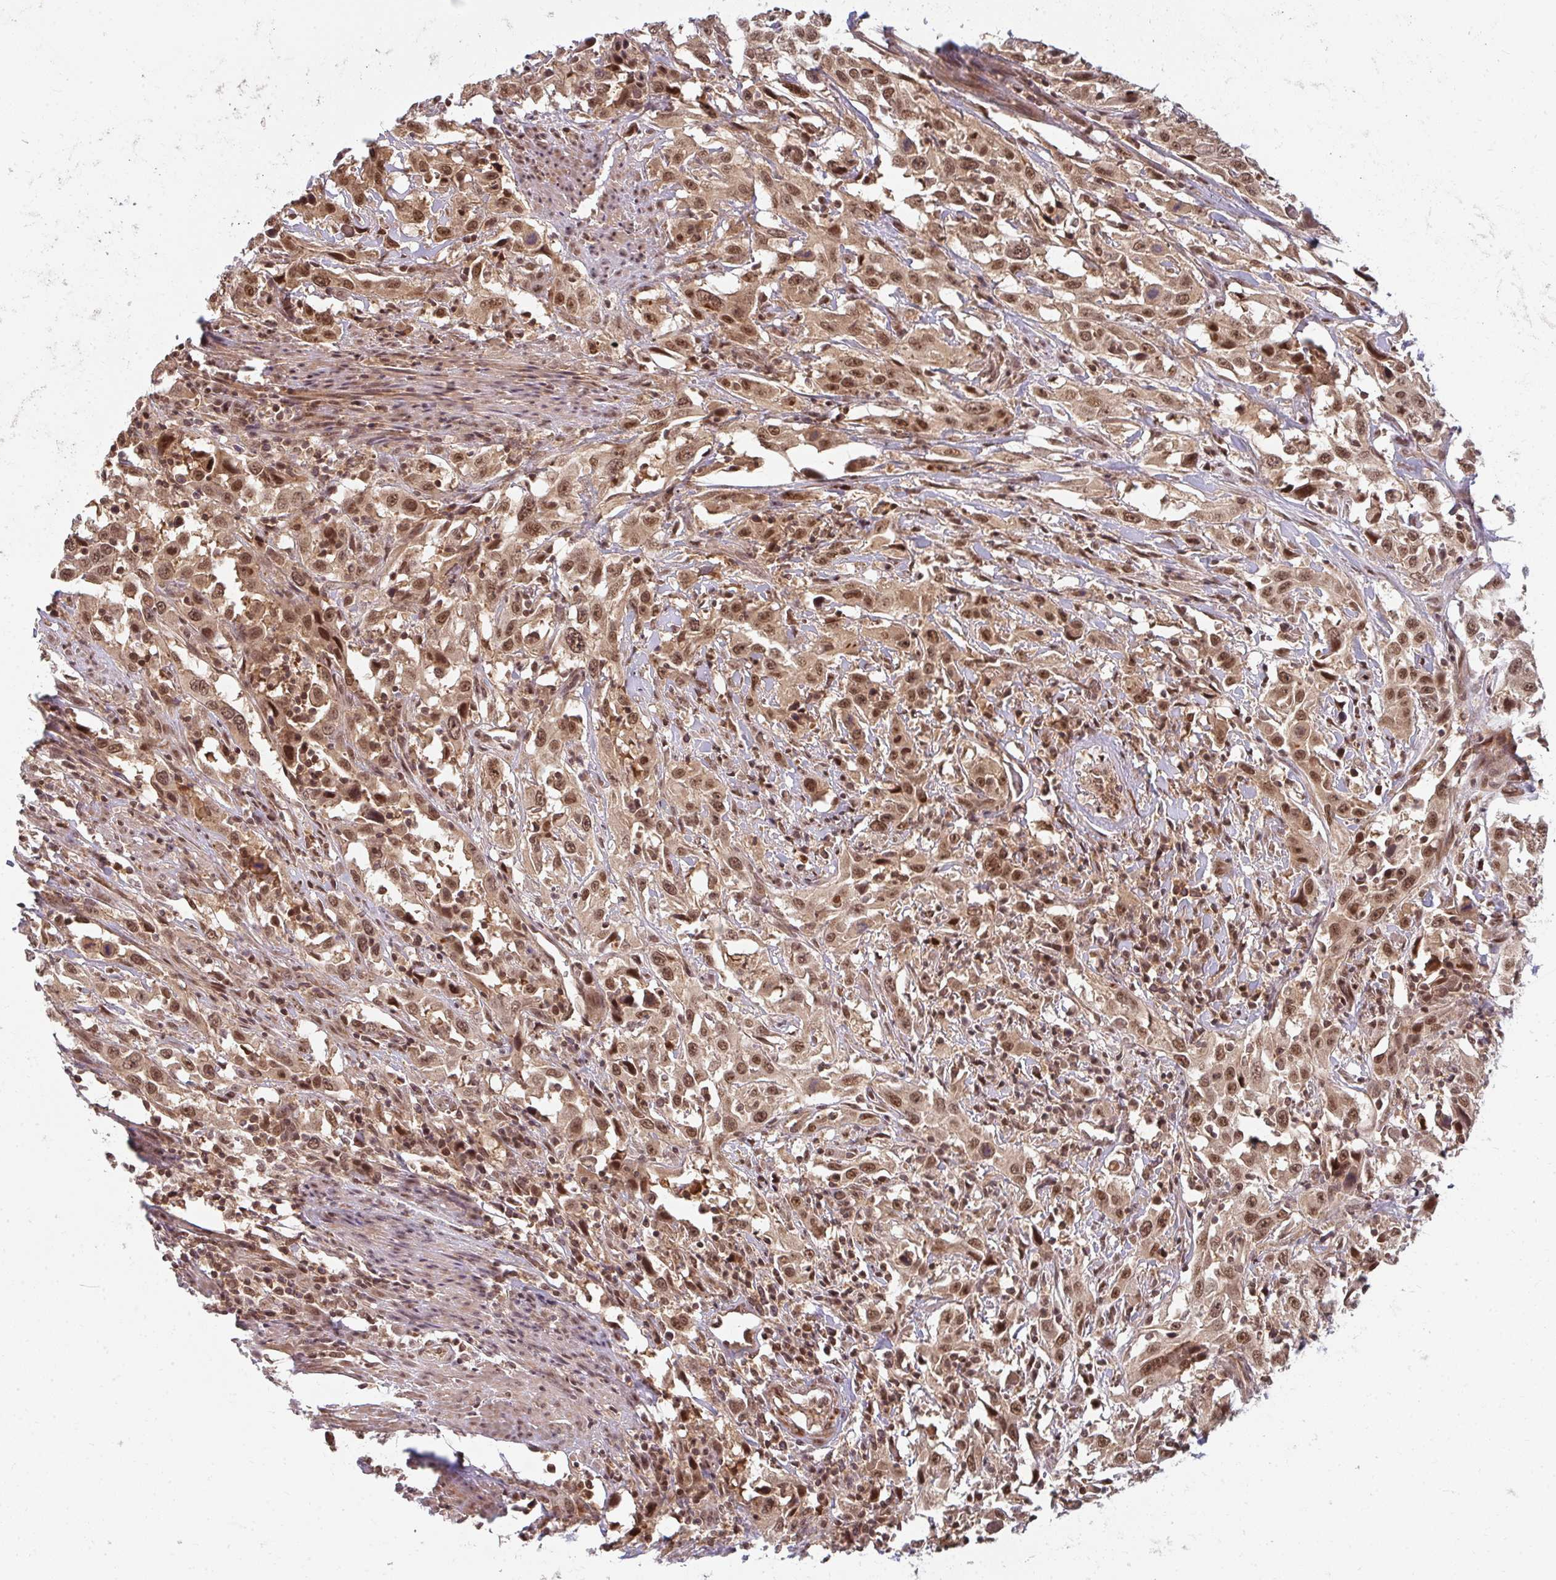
{"staining": {"intensity": "moderate", "quantity": ">75%", "location": "cytoplasmic/membranous,nuclear"}, "tissue": "urothelial cancer", "cell_type": "Tumor cells", "image_type": "cancer", "snomed": [{"axis": "morphology", "description": "Urothelial carcinoma, High grade"}, {"axis": "topography", "description": "Urinary bladder"}], "caption": "Immunohistochemical staining of human high-grade urothelial carcinoma shows medium levels of moderate cytoplasmic/membranous and nuclear positivity in approximately >75% of tumor cells.", "gene": "GTF3C6", "patient": {"sex": "male", "age": 61}}